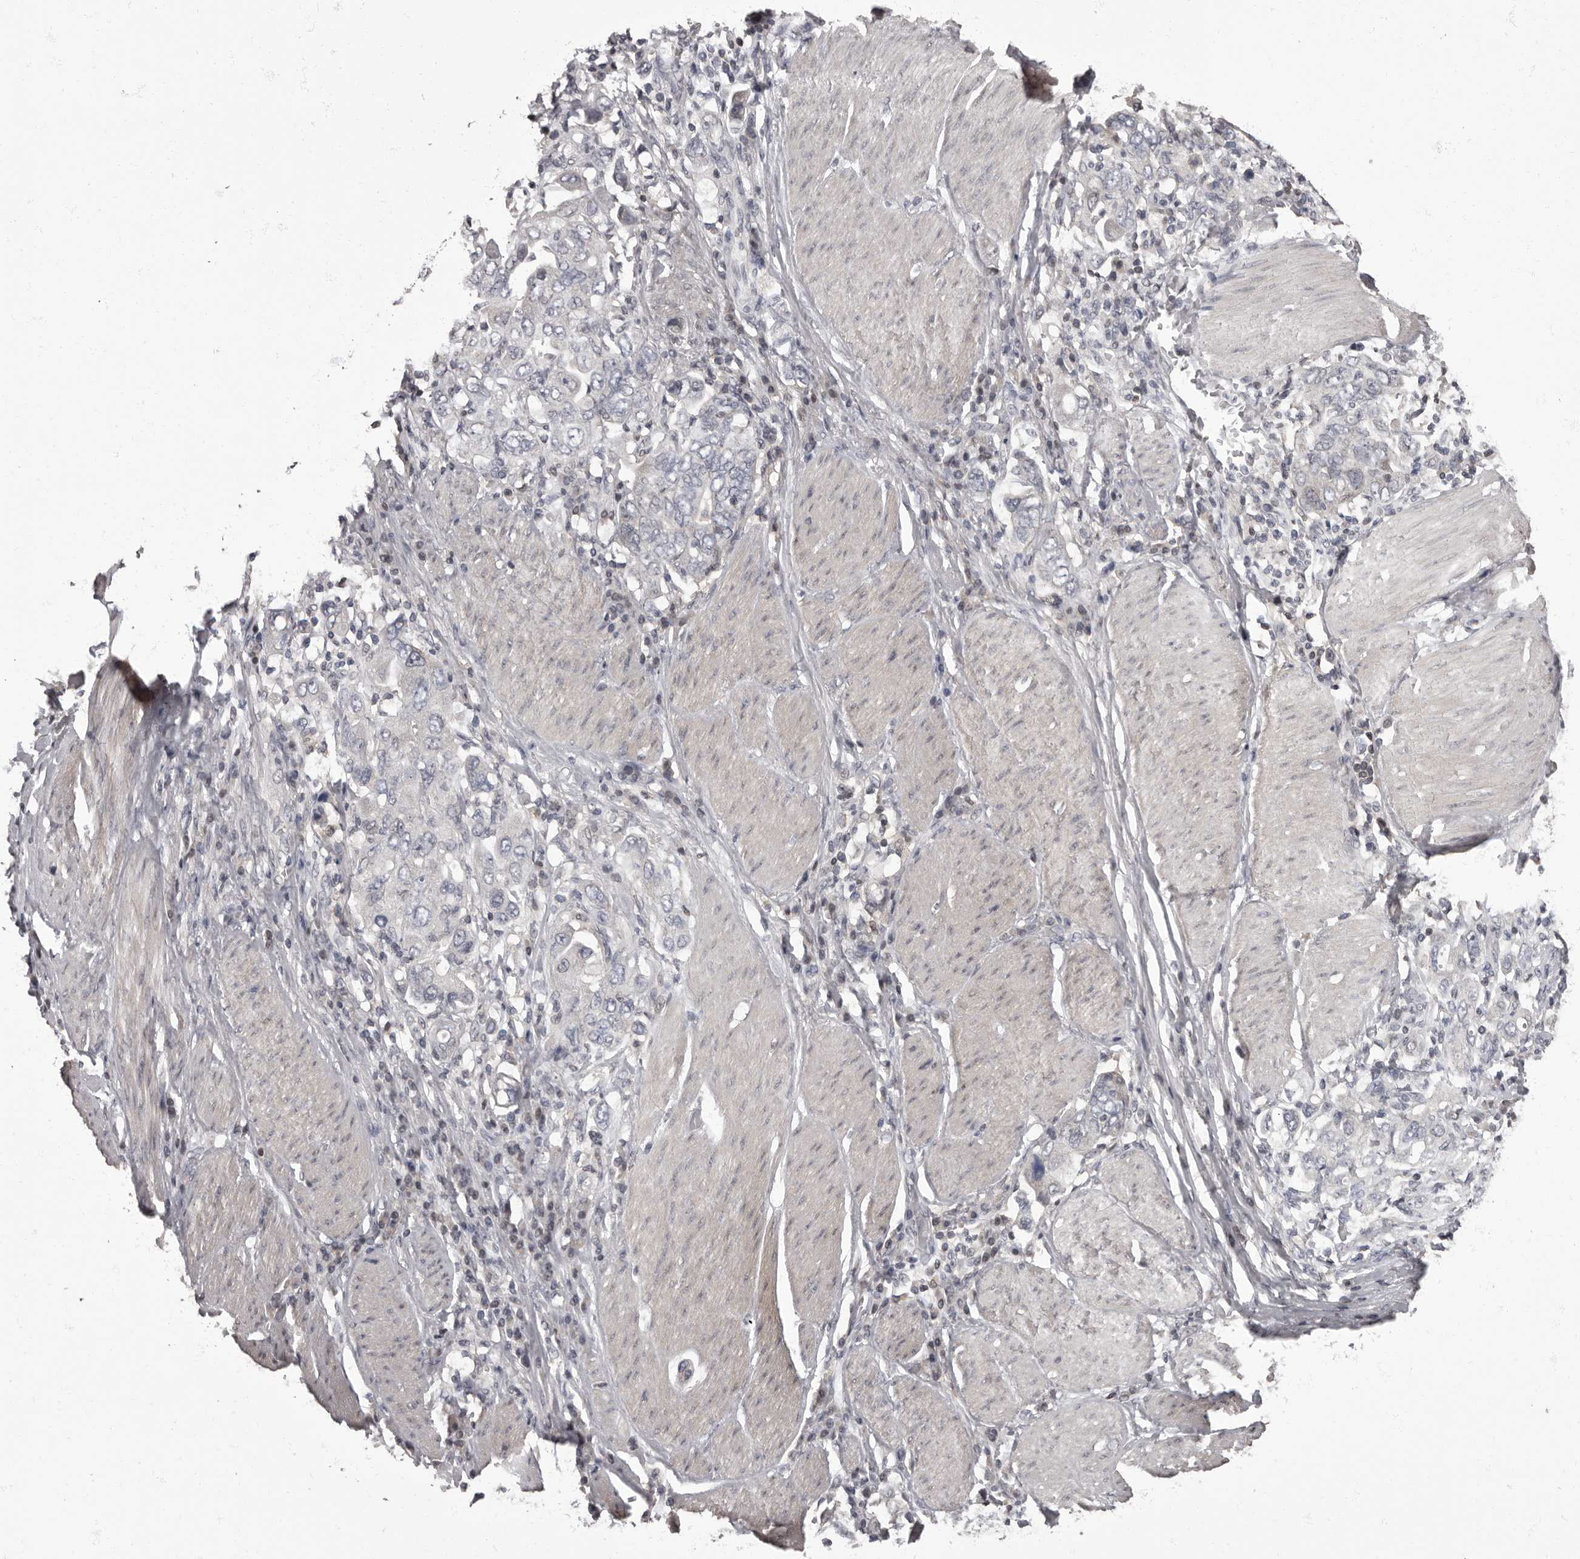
{"staining": {"intensity": "negative", "quantity": "none", "location": "none"}, "tissue": "stomach cancer", "cell_type": "Tumor cells", "image_type": "cancer", "snomed": [{"axis": "morphology", "description": "Adenocarcinoma, NOS"}, {"axis": "topography", "description": "Stomach, upper"}], "caption": "IHC histopathology image of stomach cancer (adenocarcinoma) stained for a protein (brown), which shows no staining in tumor cells.", "gene": "C1orf50", "patient": {"sex": "male", "age": 62}}